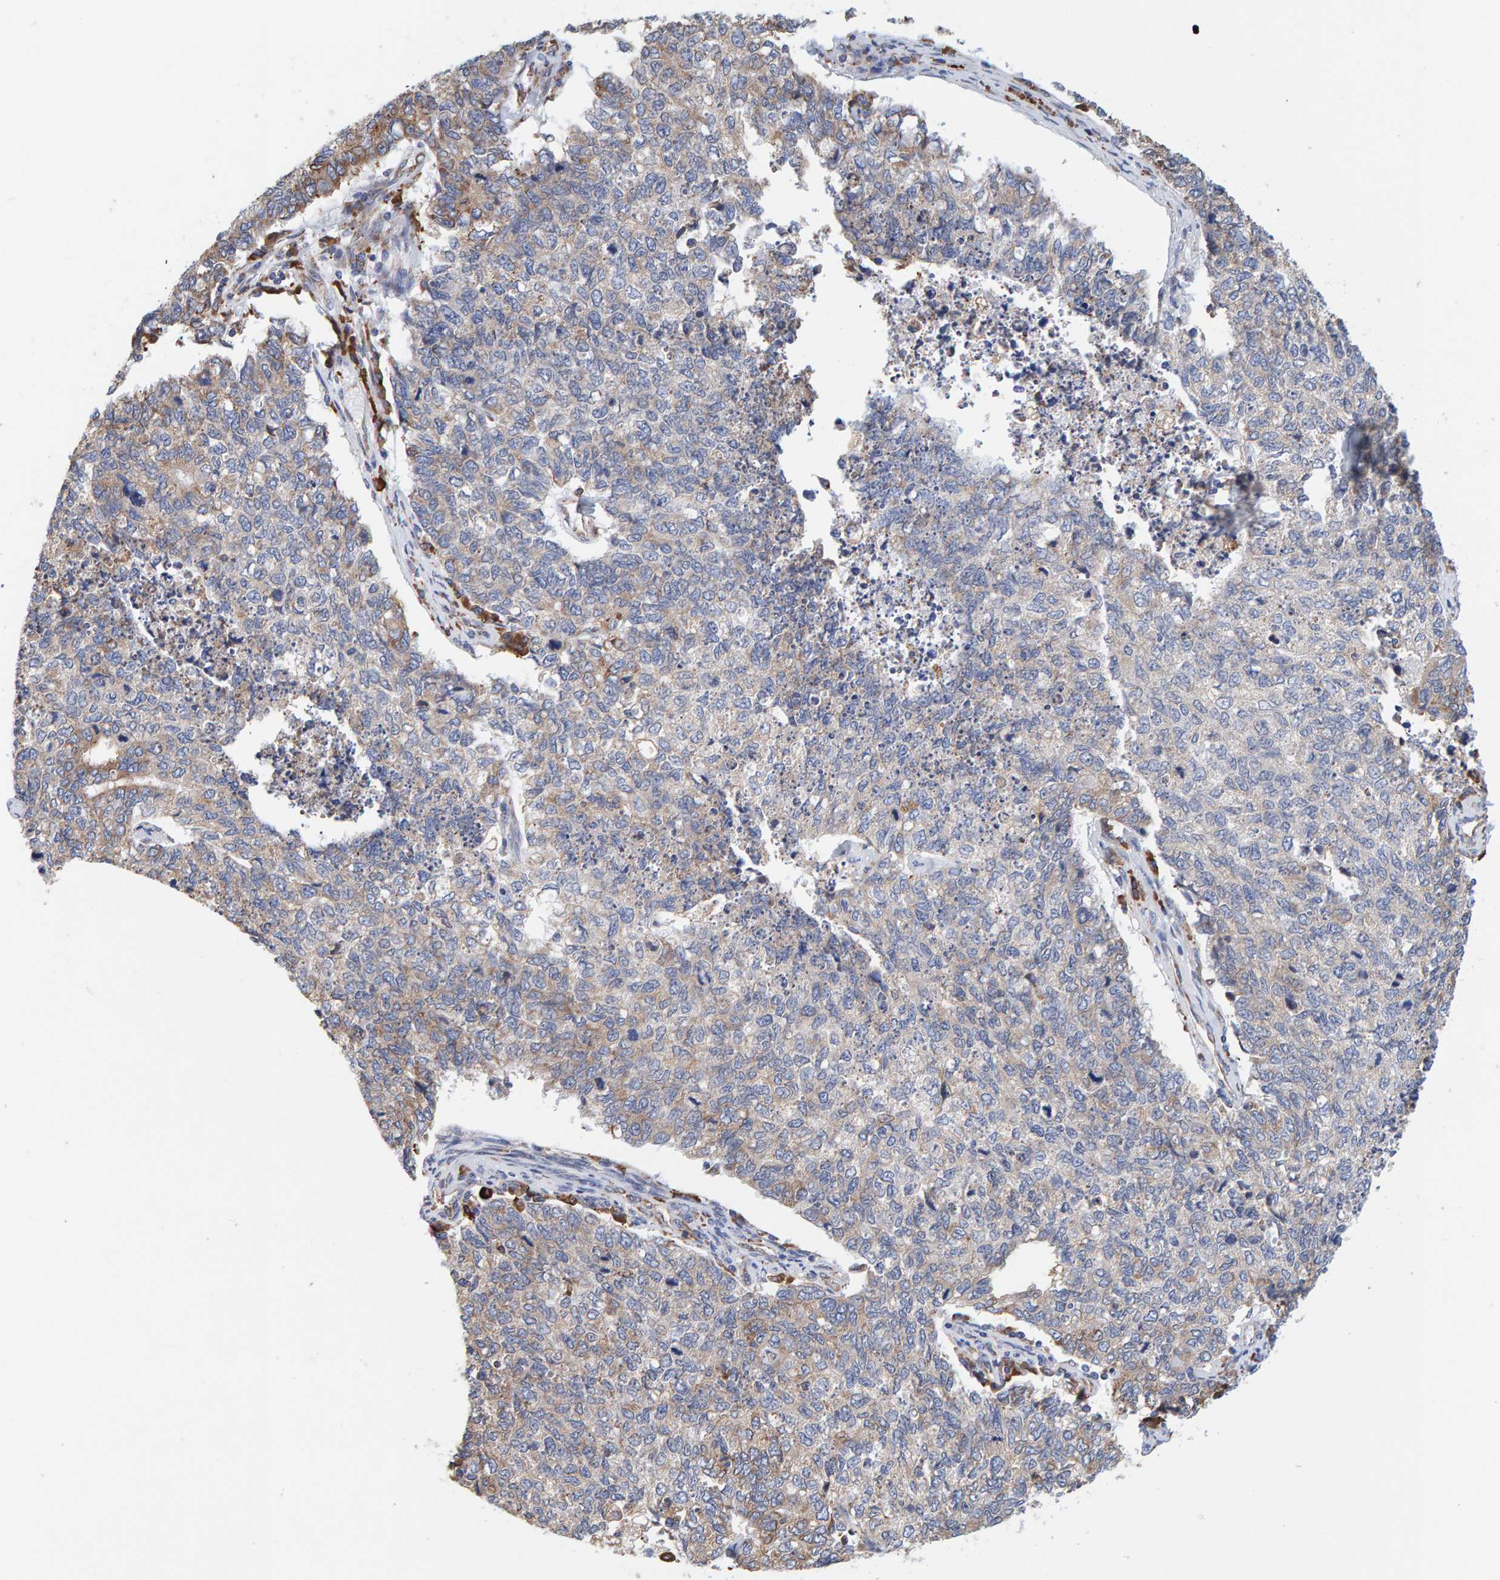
{"staining": {"intensity": "moderate", "quantity": "<25%", "location": "cytoplasmic/membranous"}, "tissue": "cervical cancer", "cell_type": "Tumor cells", "image_type": "cancer", "snomed": [{"axis": "morphology", "description": "Squamous cell carcinoma, NOS"}, {"axis": "topography", "description": "Cervix"}], "caption": "A high-resolution photomicrograph shows IHC staining of cervical squamous cell carcinoma, which demonstrates moderate cytoplasmic/membranous staining in about <25% of tumor cells.", "gene": "SGPL1", "patient": {"sex": "female", "age": 63}}